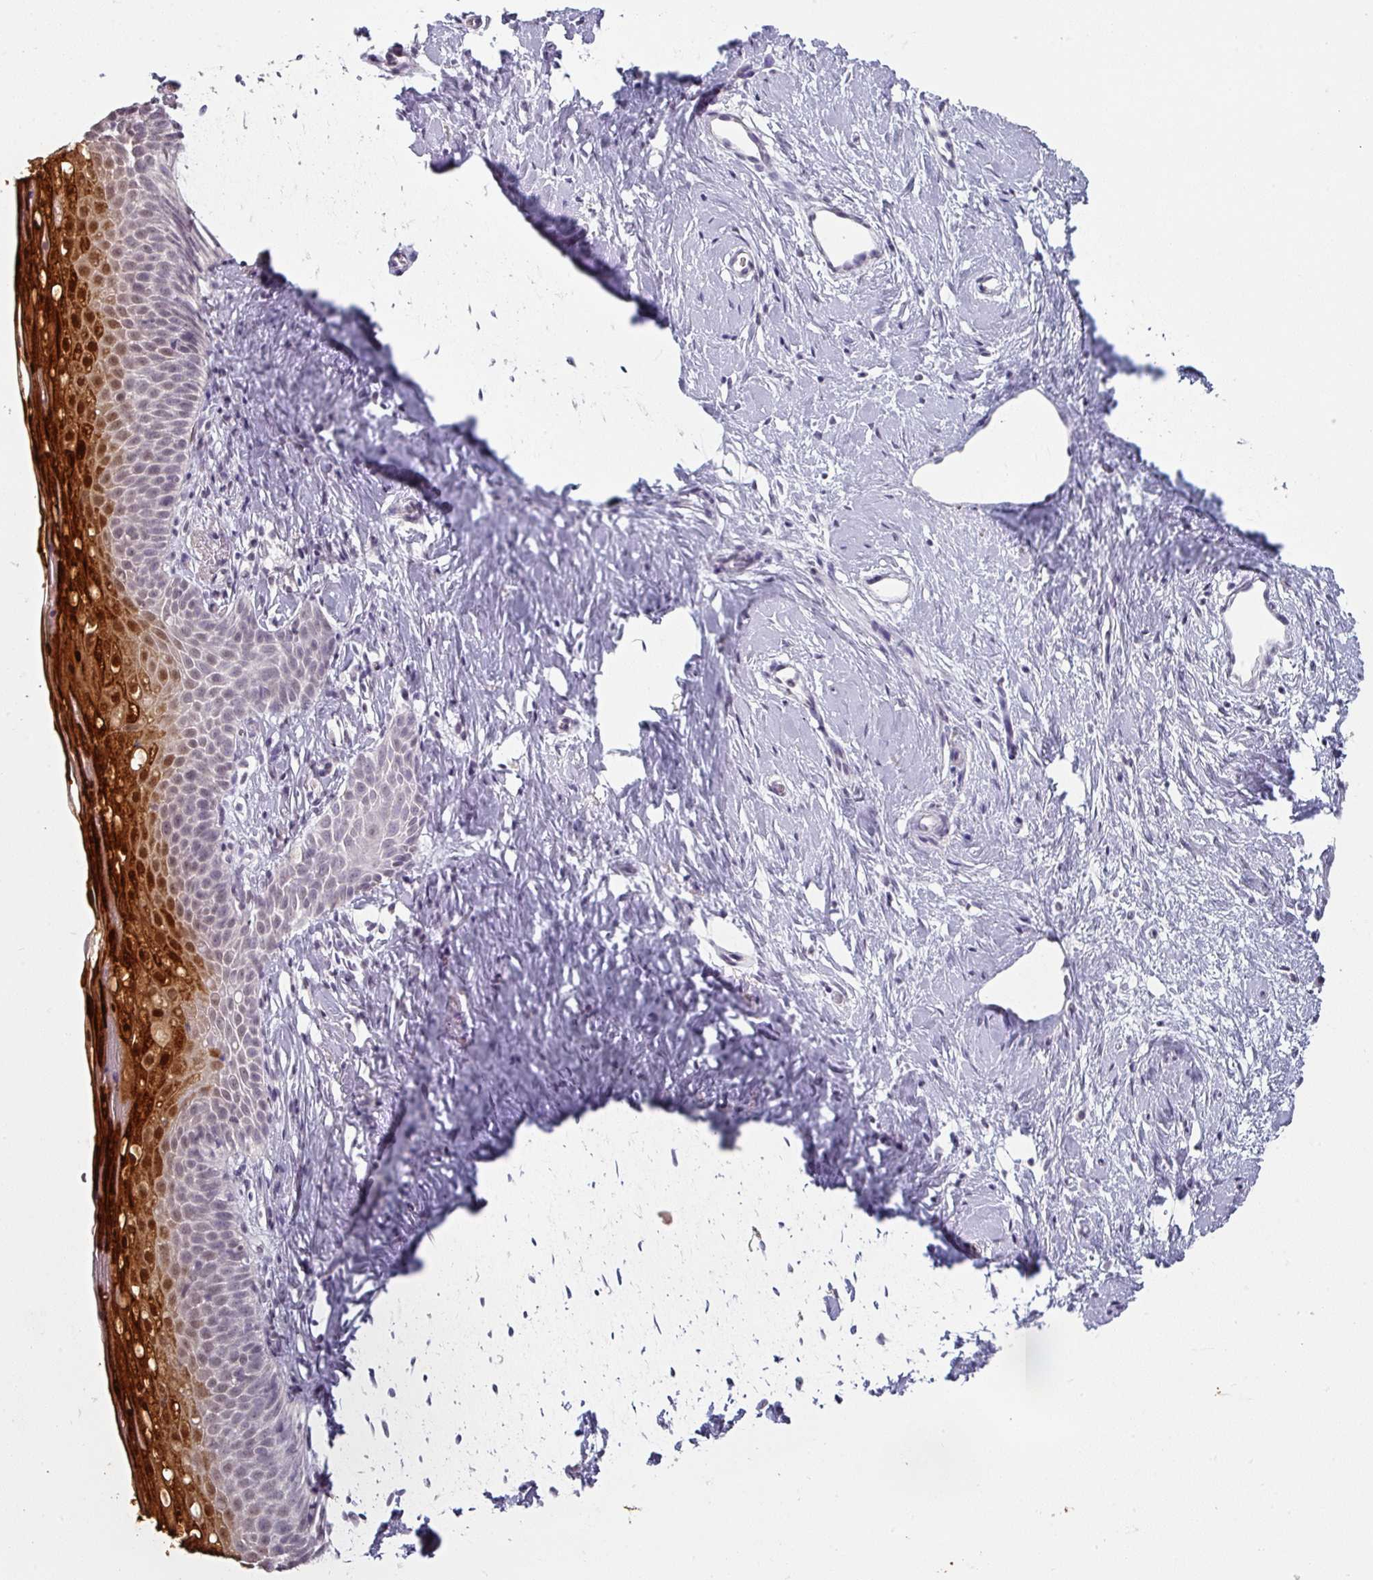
{"staining": {"intensity": "negative", "quantity": "none", "location": "none"}, "tissue": "cervix", "cell_type": "Glandular cells", "image_type": "normal", "snomed": [{"axis": "morphology", "description": "Normal tissue, NOS"}, {"axis": "topography", "description": "Cervix"}], "caption": "Immunohistochemistry of normal cervix reveals no expression in glandular cells. (Immunohistochemistry, brightfield microscopy, high magnification).", "gene": "SPRR1A", "patient": {"sex": "female", "age": 57}}